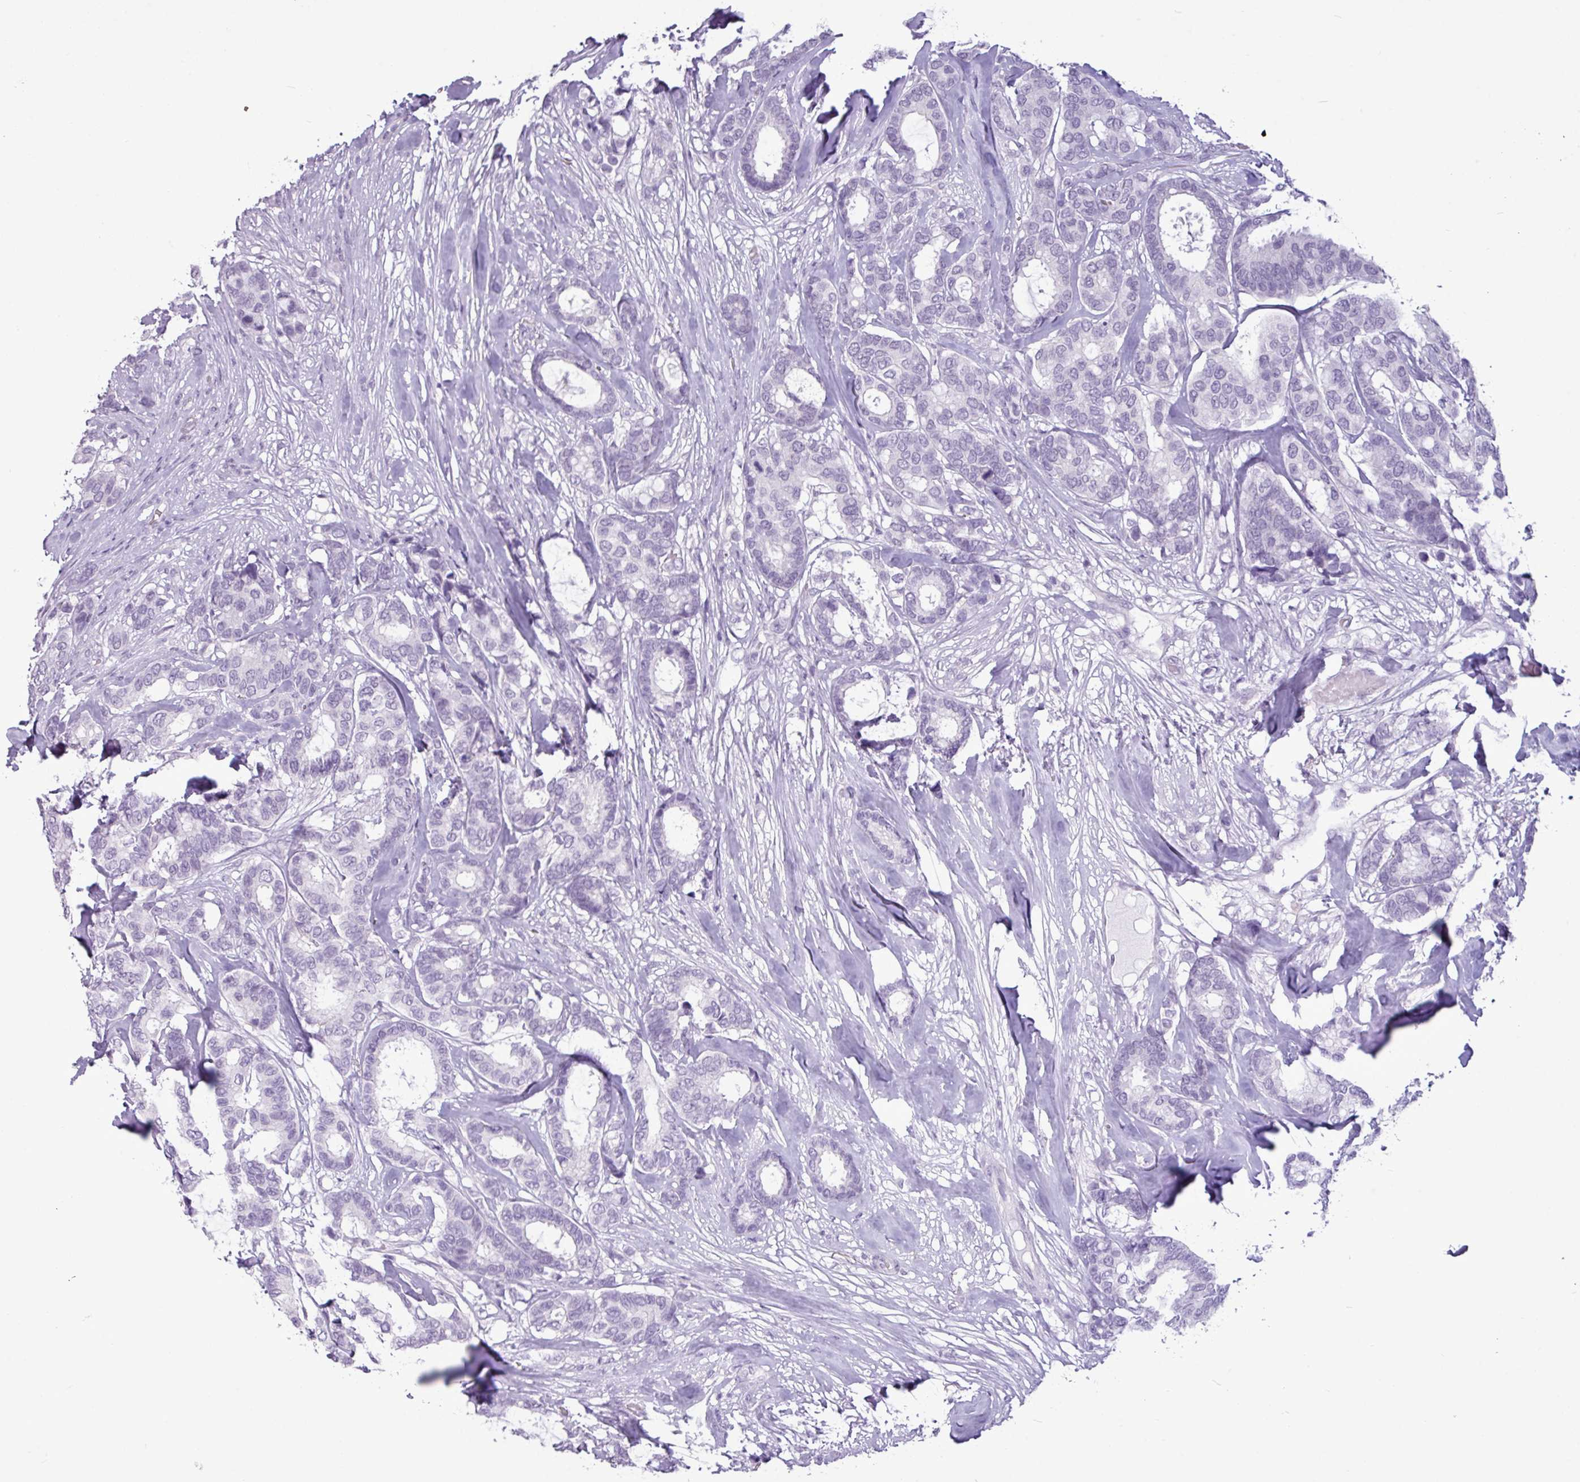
{"staining": {"intensity": "negative", "quantity": "none", "location": "none"}, "tissue": "breast cancer", "cell_type": "Tumor cells", "image_type": "cancer", "snomed": [{"axis": "morphology", "description": "Duct carcinoma"}, {"axis": "topography", "description": "Breast"}], "caption": "A high-resolution micrograph shows IHC staining of breast infiltrating ductal carcinoma, which reveals no significant expression in tumor cells.", "gene": "AMY2A", "patient": {"sex": "female", "age": 87}}